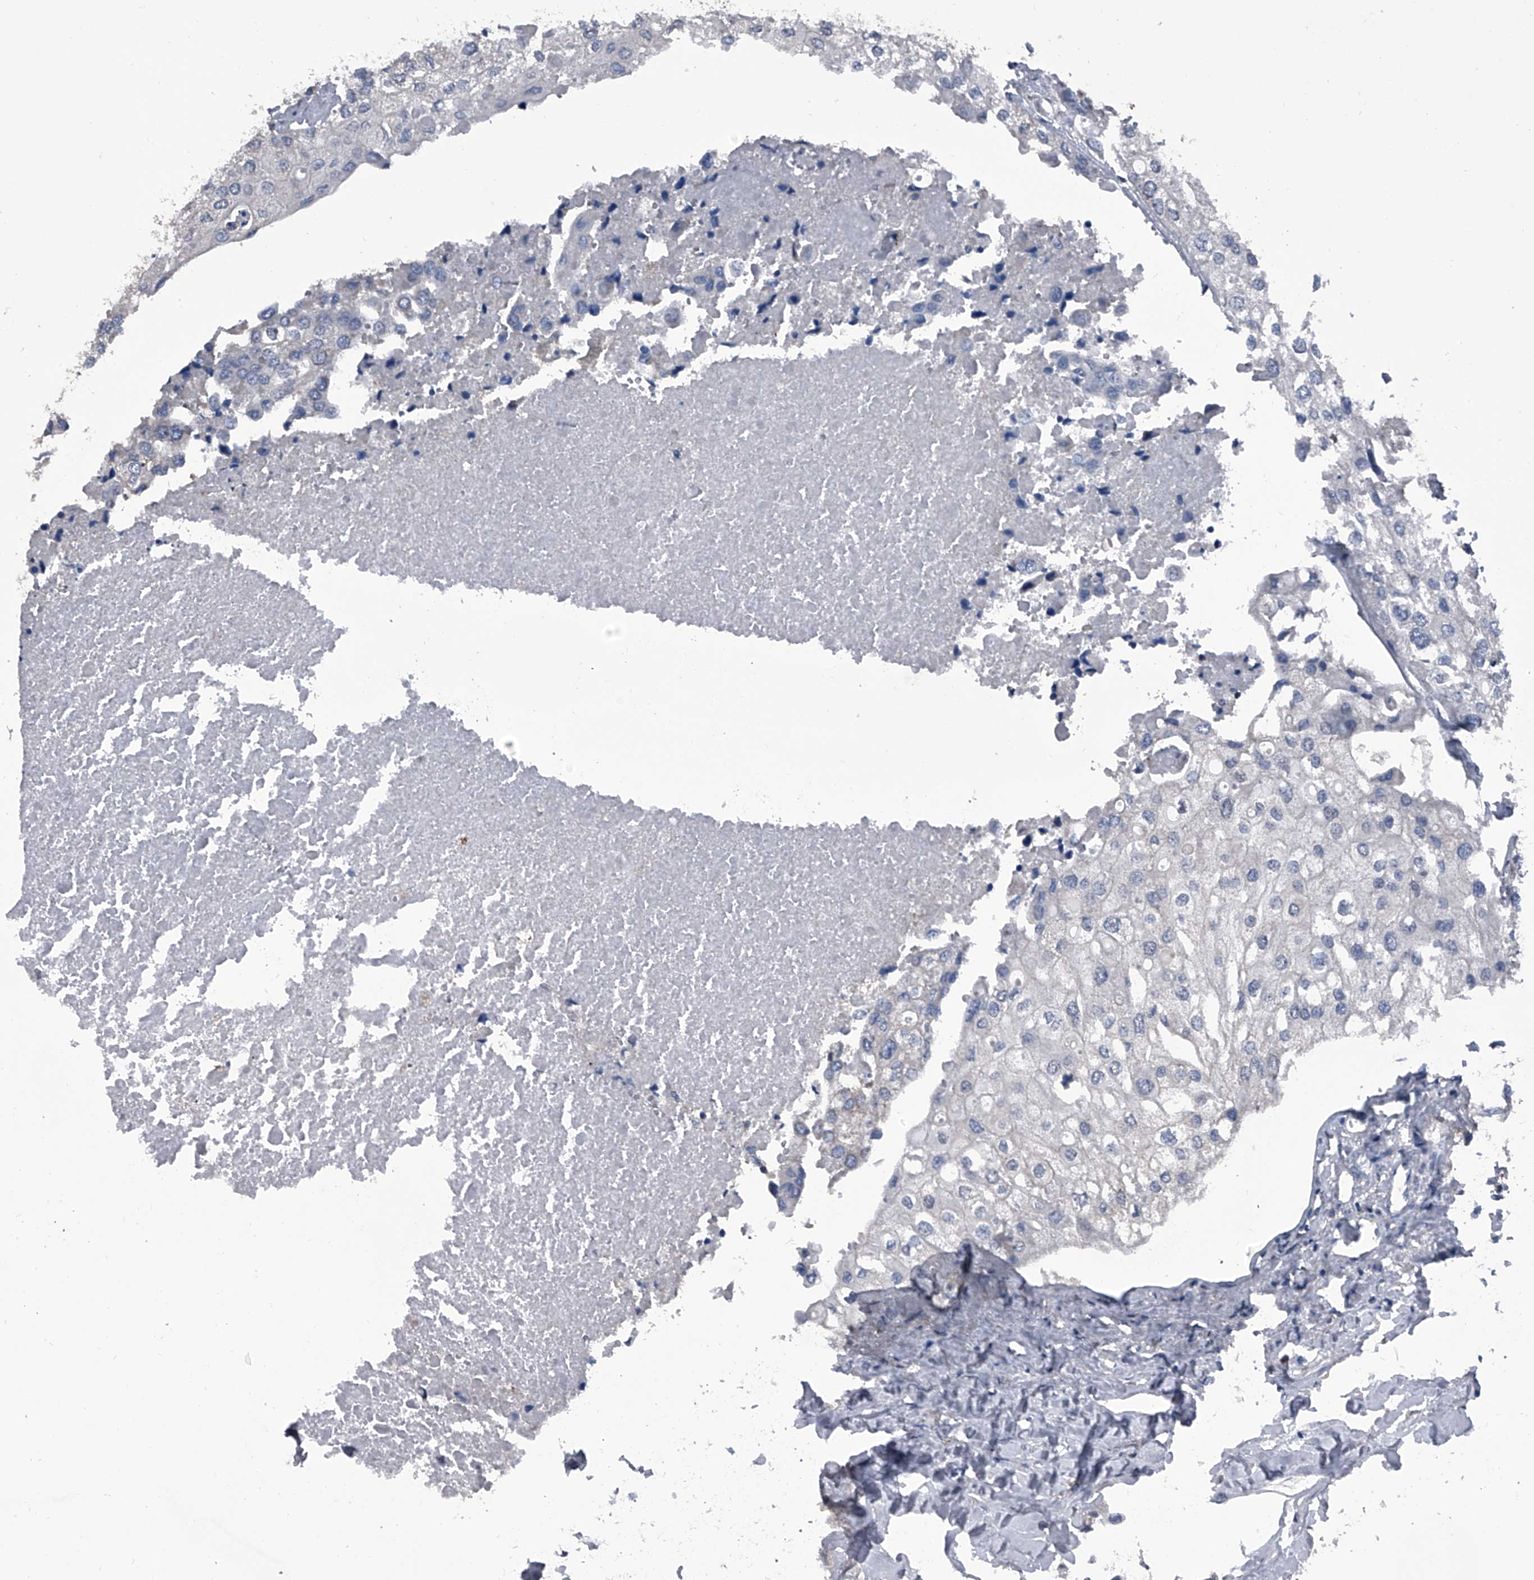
{"staining": {"intensity": "negative", "quantity": "none", "location": "none"}, "tissue": "urothelial cancer", "cell_type": "Tumor cells", "image_type": "cancer", "snomed": [{"axis": "morphology", "description": "Urothelial carcinoma, High grade"}, {"axis": "topography", "description": "Urinary bladder"}], "caption": "Immunohistochemistry (IHC) image of neoplastic tissue: urothelial cancer stained with DAB demonstrates no significant protein expression in tumor cells.", "gene": "PIP5K1A", "patient": {"sex": "male", "age": 64}}